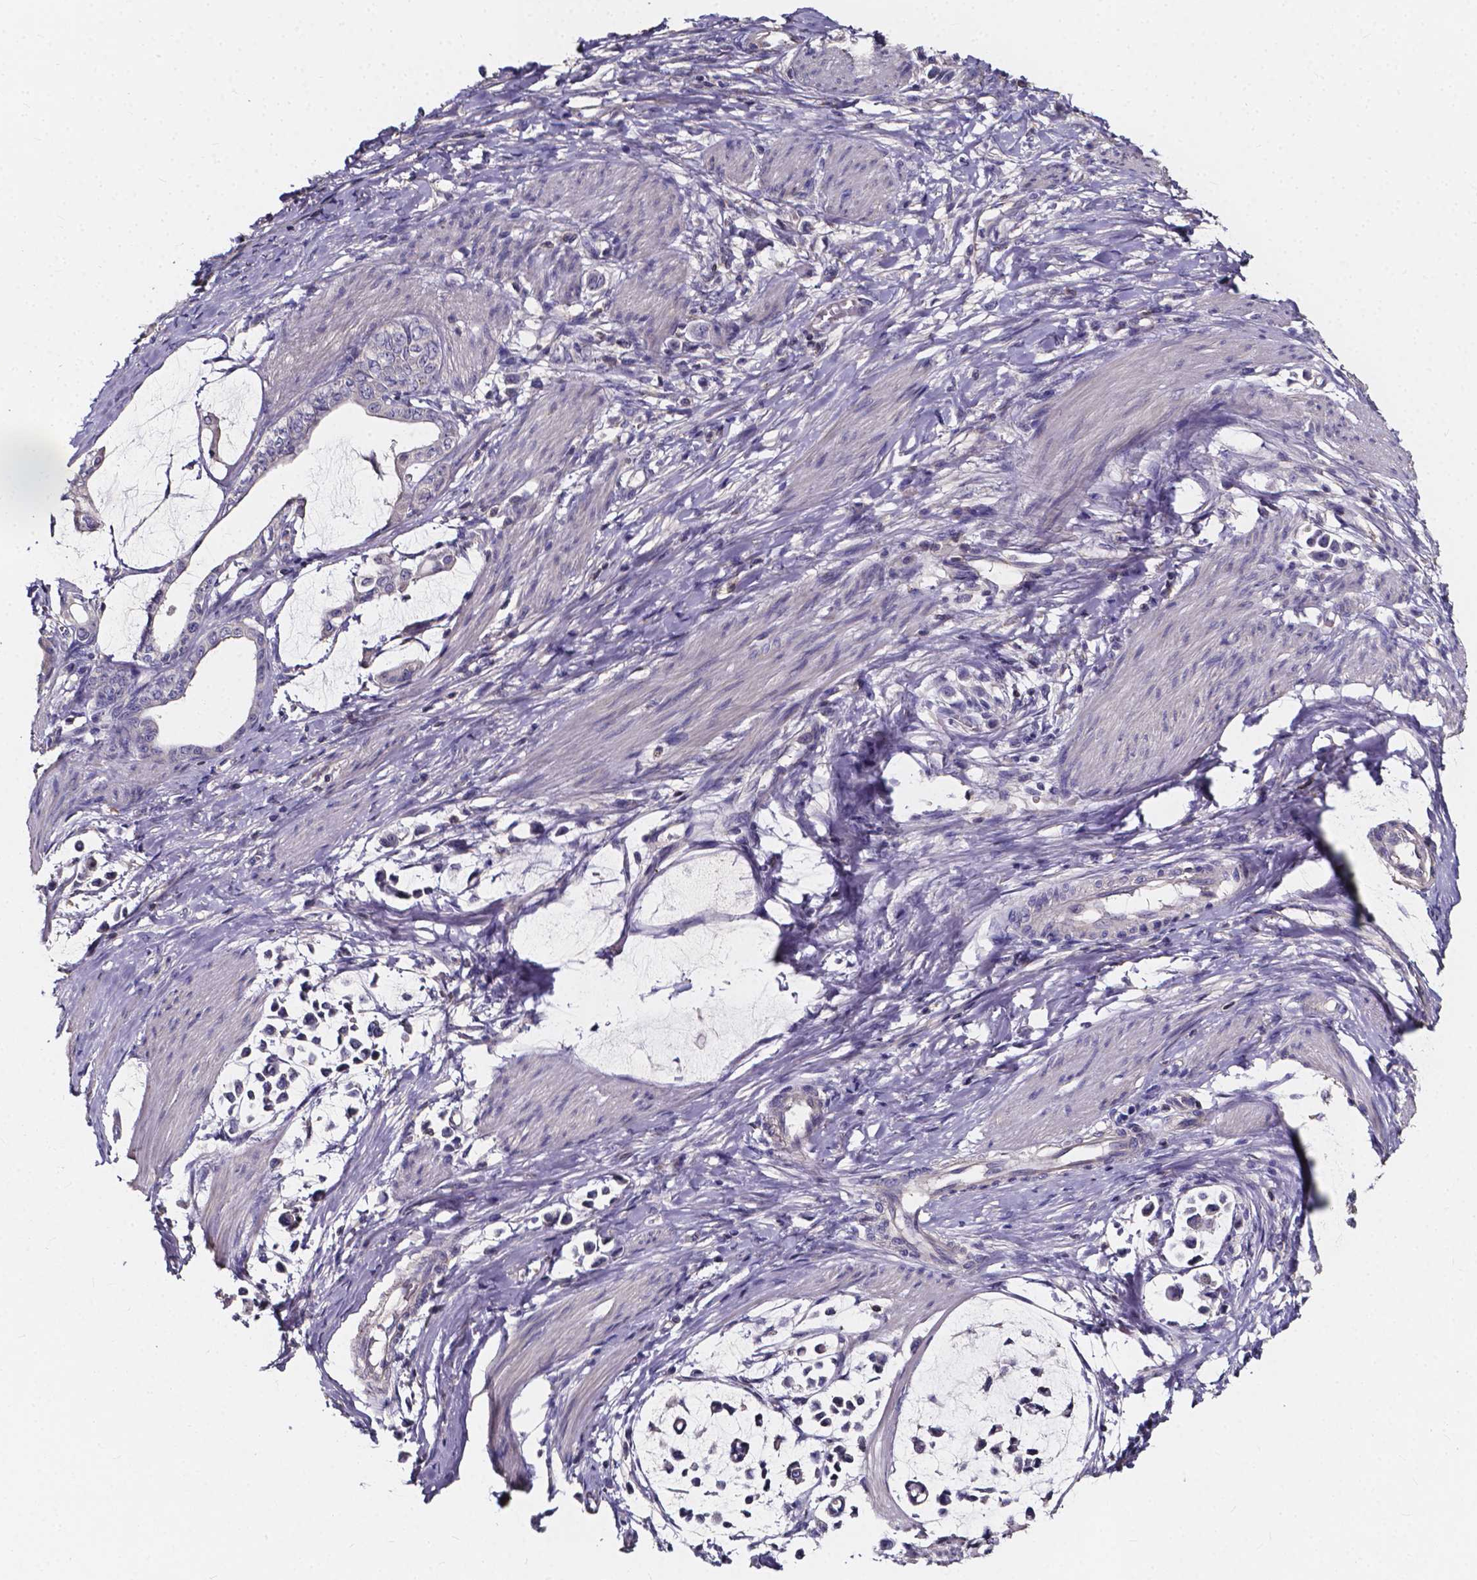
{"staining": {"intensity": "negative", "quantity": "none", "location": "none"}, "tissue": "stomach cancer", "cell_type": "Tumor cells", "image_type": "cancer", "snomed": [{"axis": "morphology", "description": "Adenocarcinoma, NOS"}, {"axis": "topography", "description": "Stomach"}], "caption": "A photomicrograph of human stomach cancer (adenocarcinoma) is negative for staining in tumor cells. Brightfield microscopy of immunohistochemistry (IHC) stained with DAB (3,3'-diaminobenzidine) (brown) and hematoxylin (blue), captured at high magnification.", "gene": "THEMIS", "patient": {"sex": "male", "age": 82}}